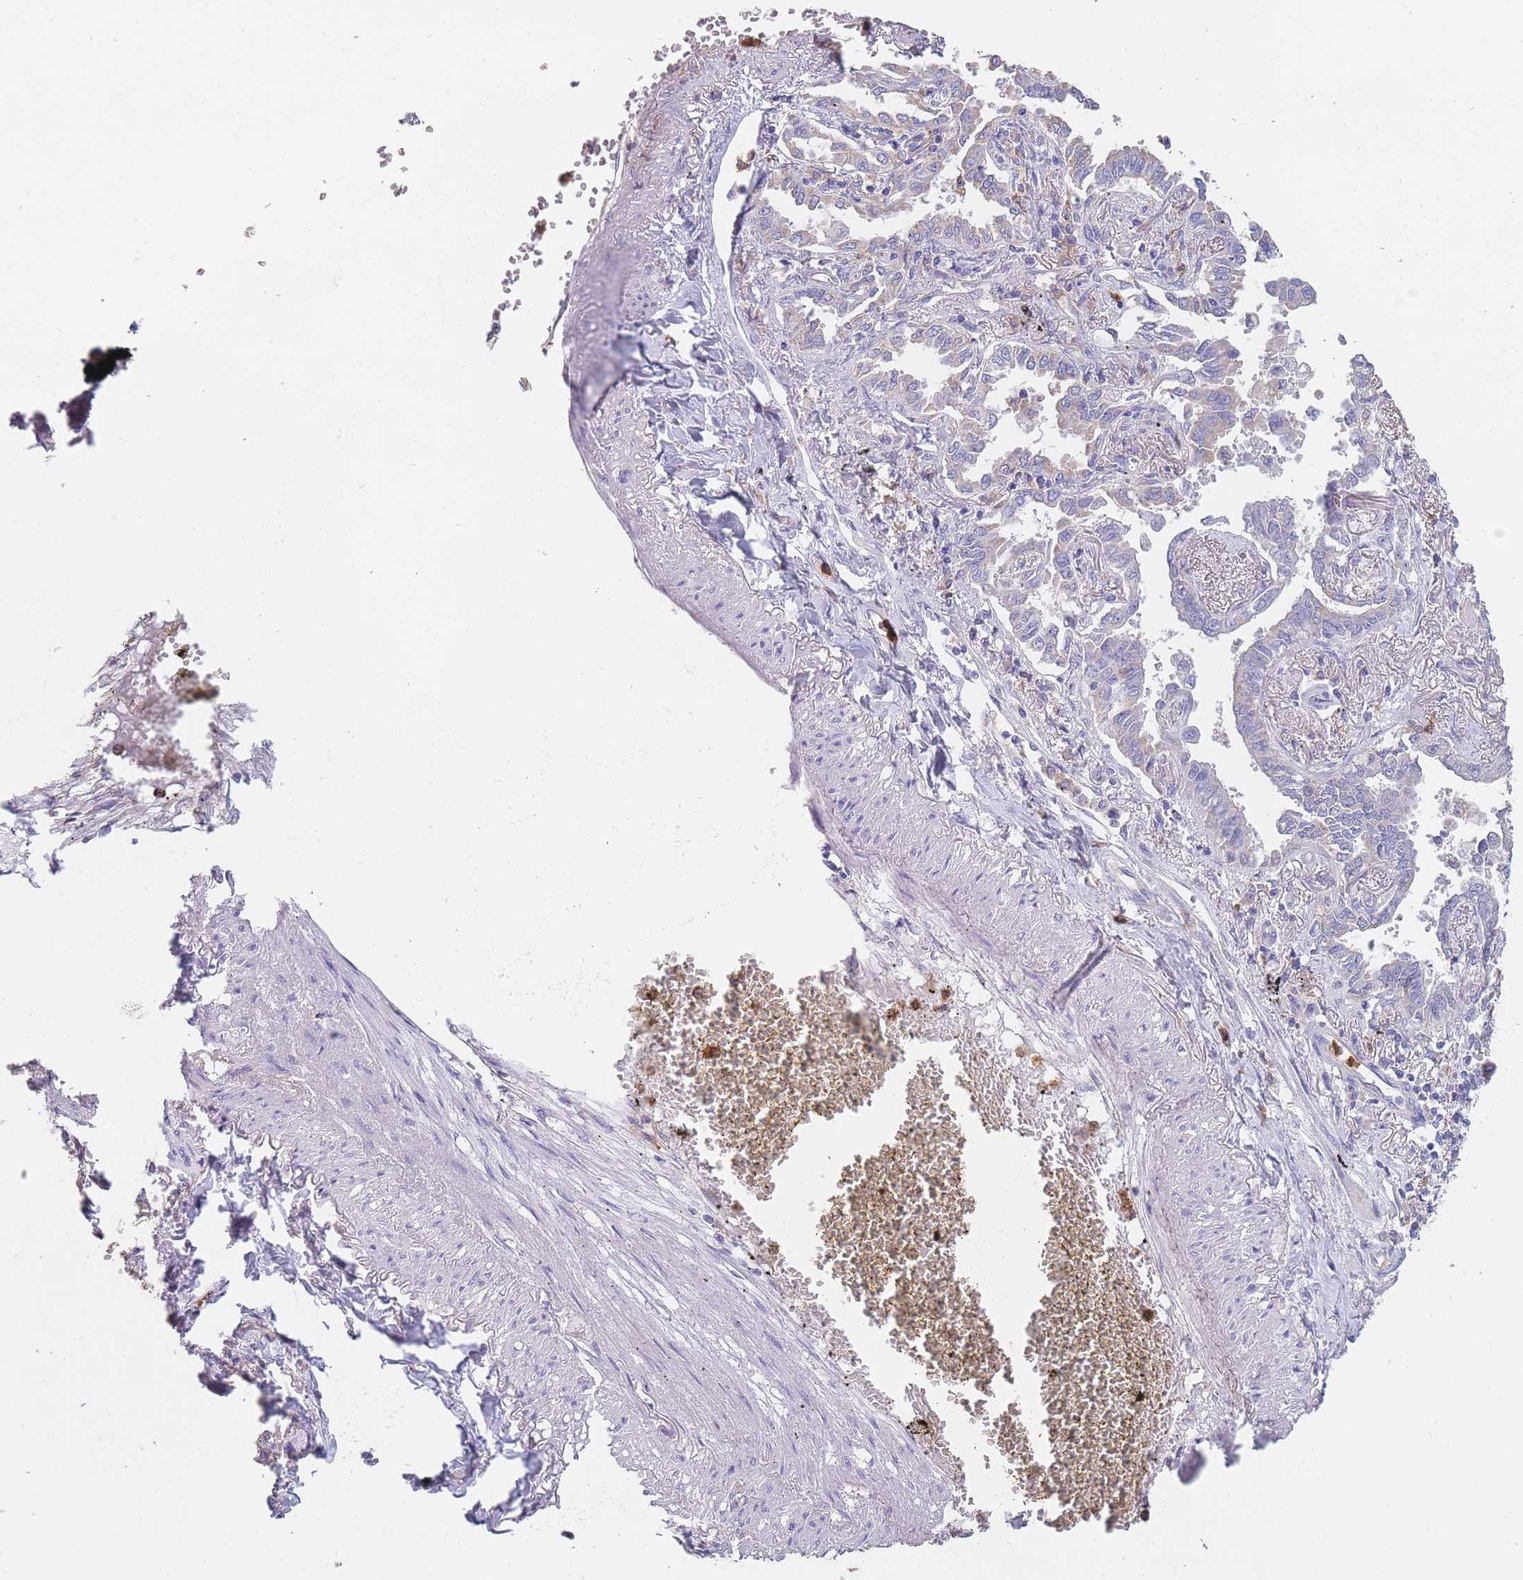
{"staining": {"intensity": "negative", "quantity": "none", "location": "none"}, "tissue": "lung cancer", "cell_type": "Tumor cells", "image_type": "cancer", "snomed": [{"axis": "morphology", "description": "Adenocarcinoma, NOS"}, {"axis": "topography", "description": "Lung"}], "caption": "A histopathology image of human lung cancer (adenocarcinoma) is negative for staining in tumor cells. Nuclei are stained in blue.", "gene": "CLEC12A", "patient": {"sex": "male", "age": 67}}